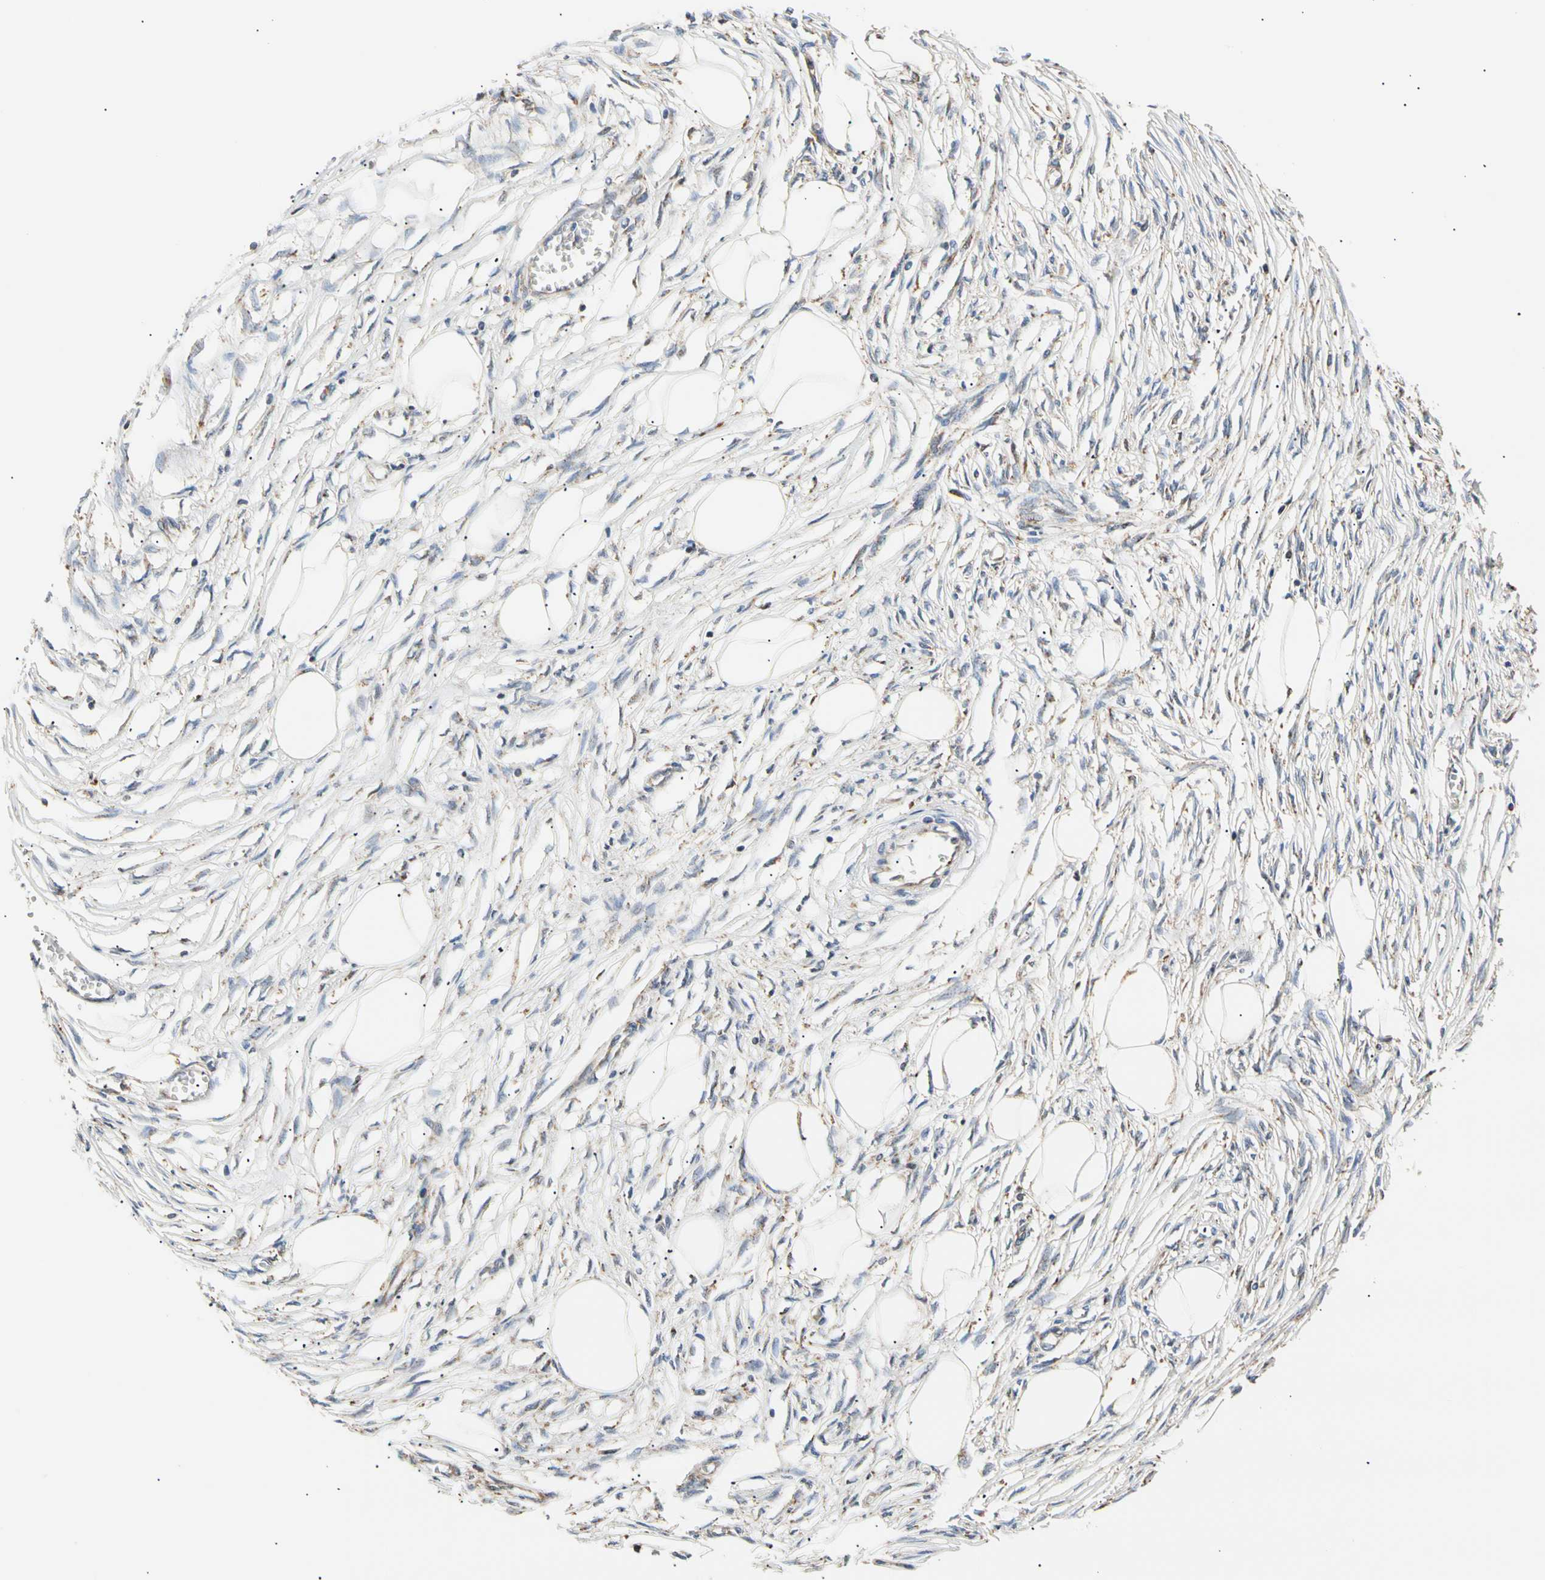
{"staining": {"intensity": "negative", "quantity": "none", "location": "none"}, "tissue": "adipose tissue", "cell_type": "Adipocytes", "image_type": "normal", "snomed": [{"axis": "morphology", "description": "Normal tissue, NOS"}, {"axis": "morphology", "description": "Sarcoma, NOS"}, {"axis": "topography", "description": "Skin"}, {"axis": "topography", "description": "Soft tissue"}], "caption": "Adipose tissue stained for a protein using immunohistochemistry (IHC) shows no expression adipocytes.", "gene": "PLGRKT", "patient": {"sex": "female", "age": 51}}